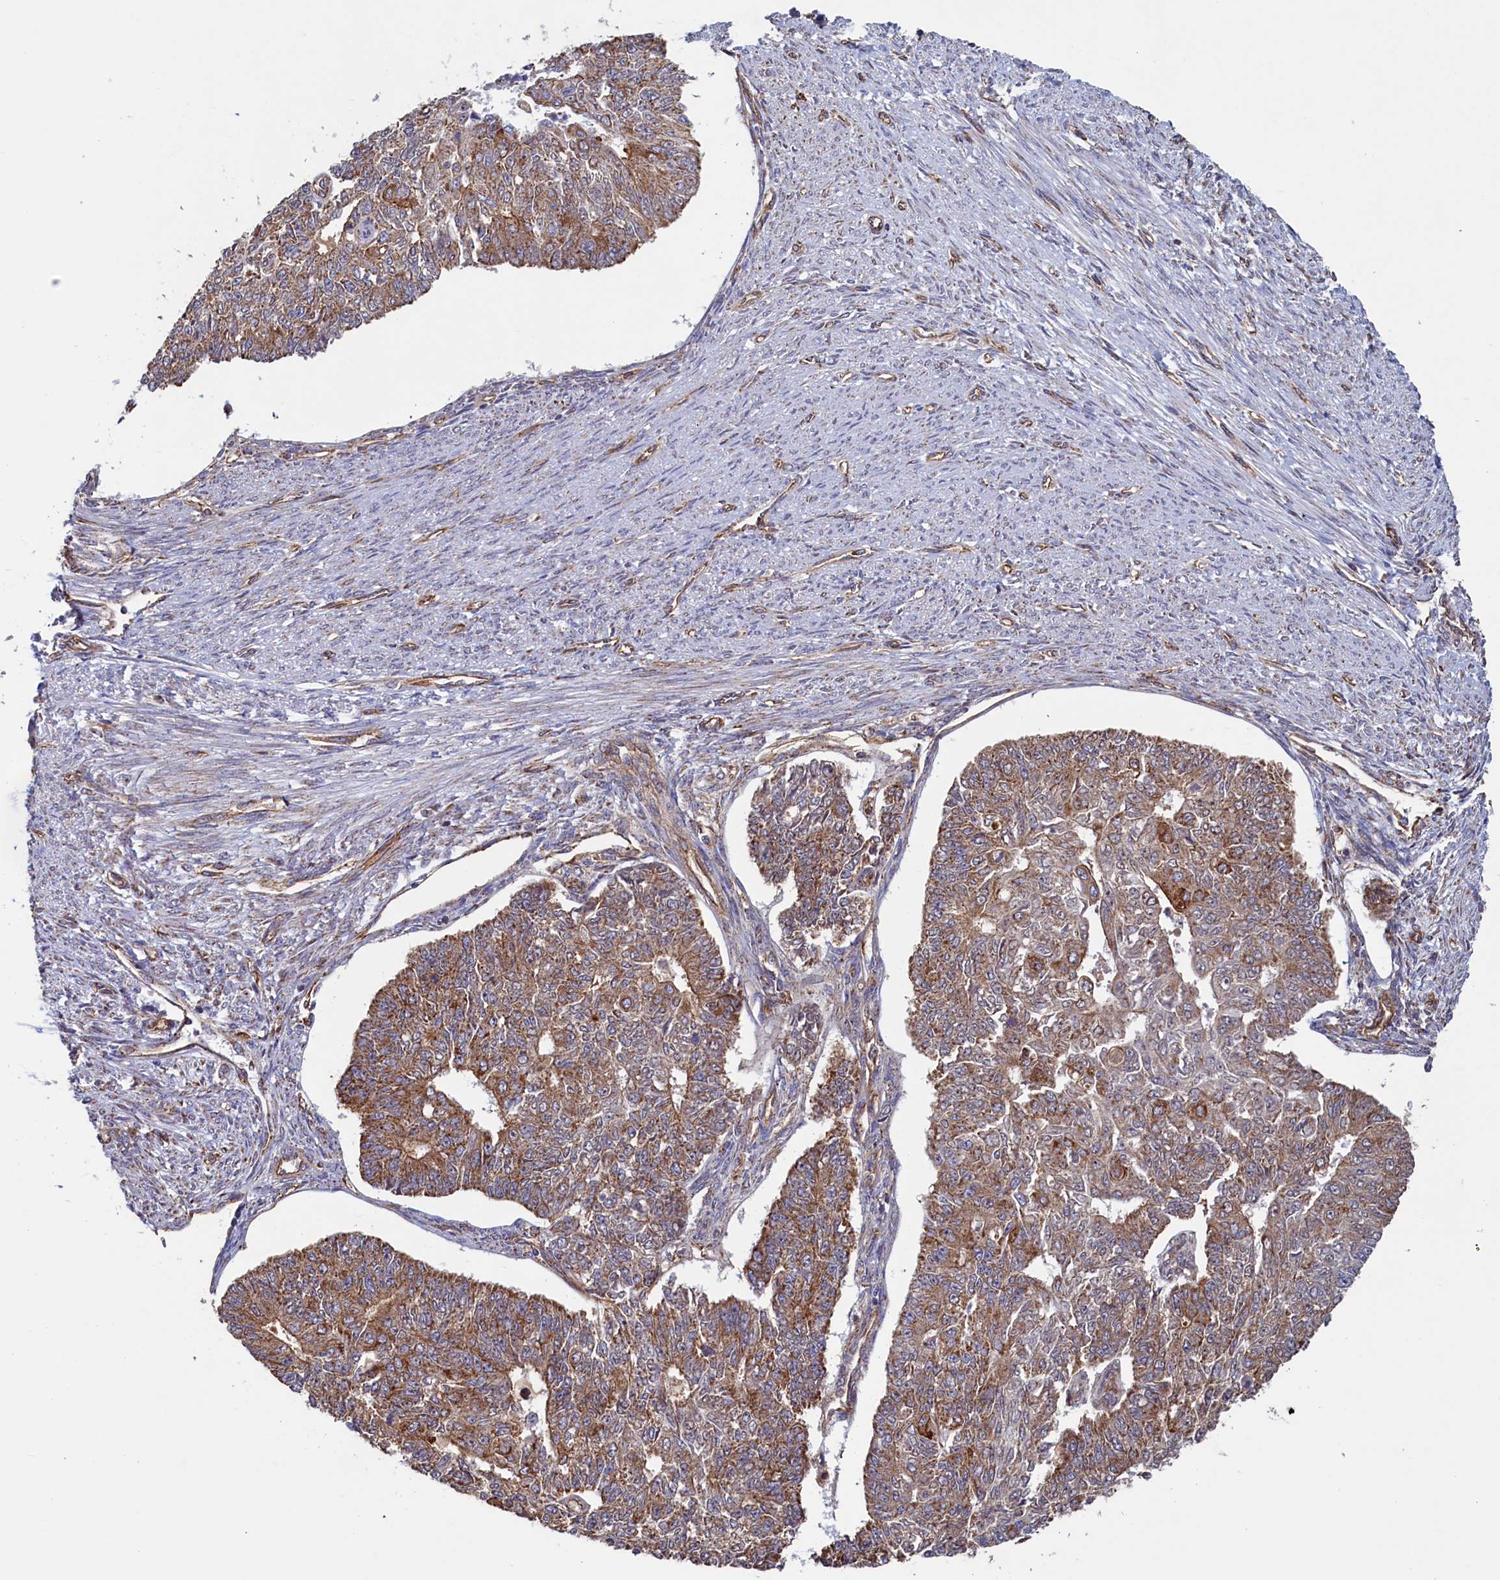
{"staining": {"intensity": "moderate", "quantity": ">75%", "location": "cytoplasmic/membranous"}, "tissue": "endometrial cancer", "cell_type": "Tumor cells", "image_type": "cancer", "snomed": [{"axis": "morphology", "description": "Adenocarcinoma, NOS"}, {"axis": "topography", "description": "Endometrium"}], "caption": "Tumor cells reveal moderate cytoplasmic/membranous positivity in approximately >75% of cells in adenocarcinoma (endometrial). Using DAB (brown) and hematoxylin (blue) stains, captured at high magnification using brightfield microscopy.", "gene": "UBE3B", "patient": {"sex": "female", "age": 32}}